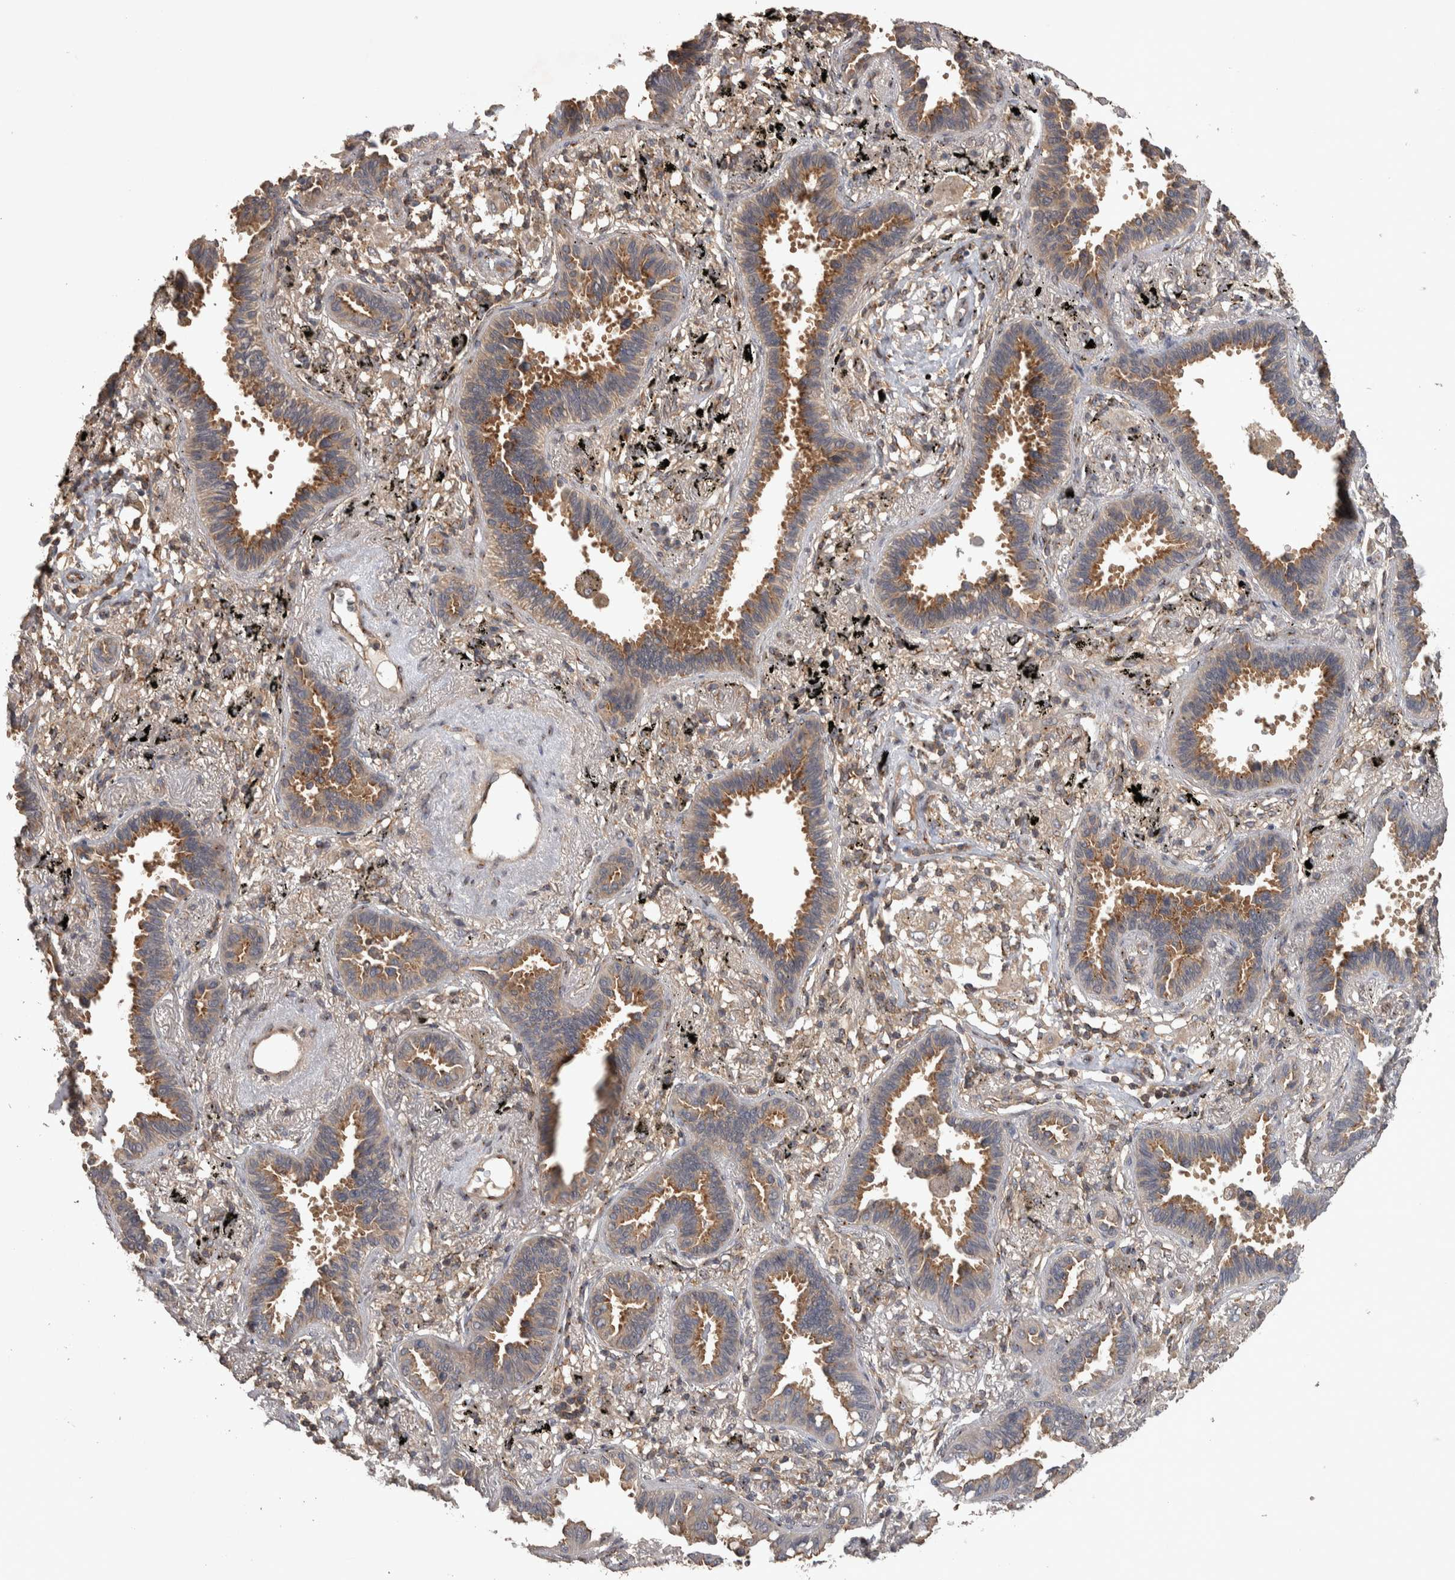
{"staining": {"intensity": "moderate", "quantity": ">75%", "location": "cytoplasmic/membranous"}, "tissue": "lung cancer", "cell_type": "Tumor cells", "image_type": "cancer", "snomed": [{"axis": "morphology", "description": "Adenocarcinoma, NOS"}, {"axis": "topography", "description": "Lung"}], "caption": "Brown immunohistochemical staining in human lung cancer (adenocarcinoma) exhibits moderate cytoplasmic/membranous staining in approximately >75% of tumor cells.", "gene": "IFRD1", "patient": {"sex": "male", "age": 59}}